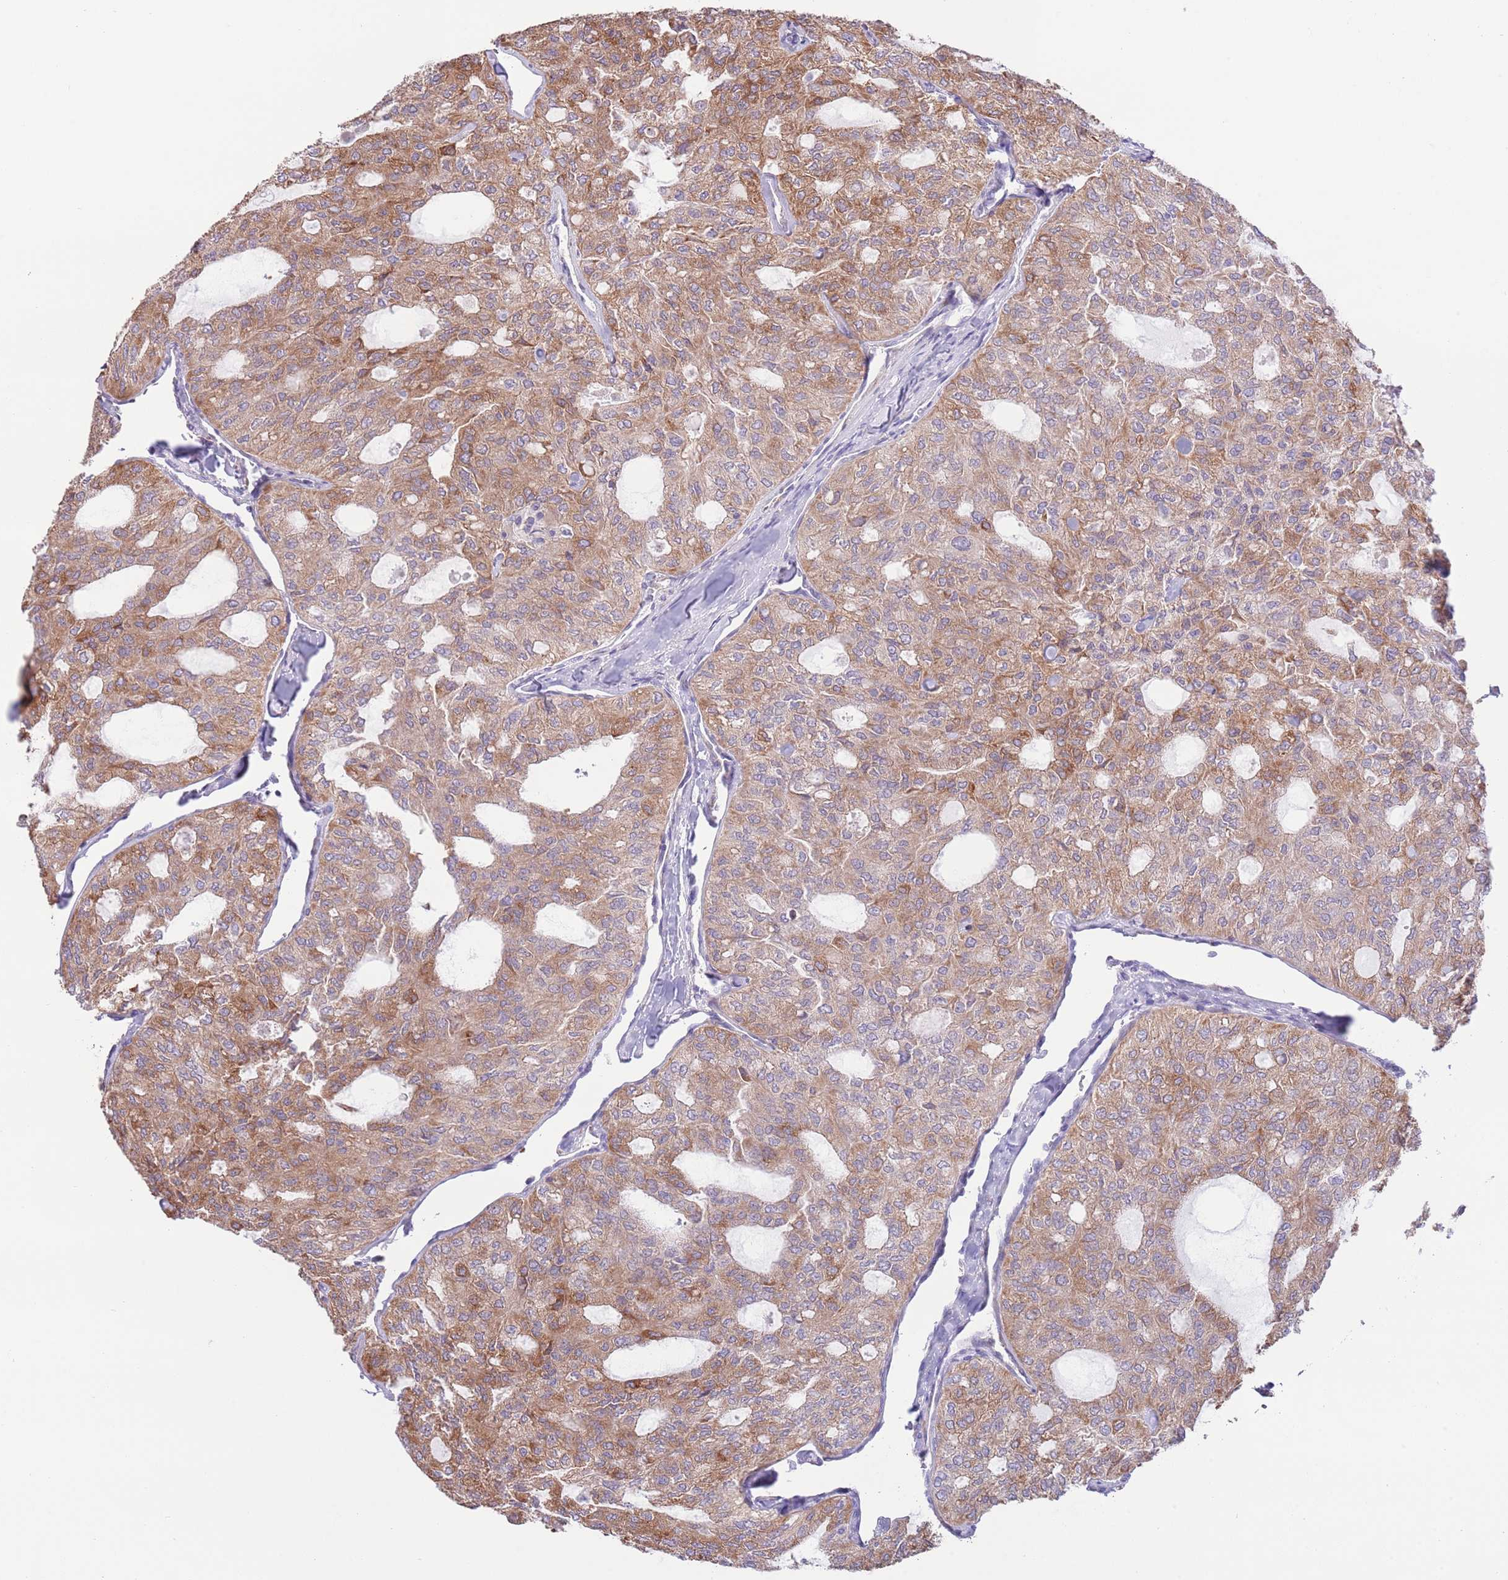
{"staining": {"intensity": "moderate", "quantity": ">75%", "location": "cytoplasmic/membranous"}, "tissue": "thyroid cancer", "cell_type": "Tumor cells", "image_type": "cancer", "snomed": [{"axis": "morphology", "description": "Follicular adenoma carcinoma, NOS"}, {"axis": "topography", "description": "Thyroid gland"}], "caption": "Follicular adenoma carcinoma (thyroid) stained for a protein exhibits moderate cytoplasmic/membranous positivity in tumor cells.", "gene": "DAND5", "patient": {"sex": "male", "age": 75}}